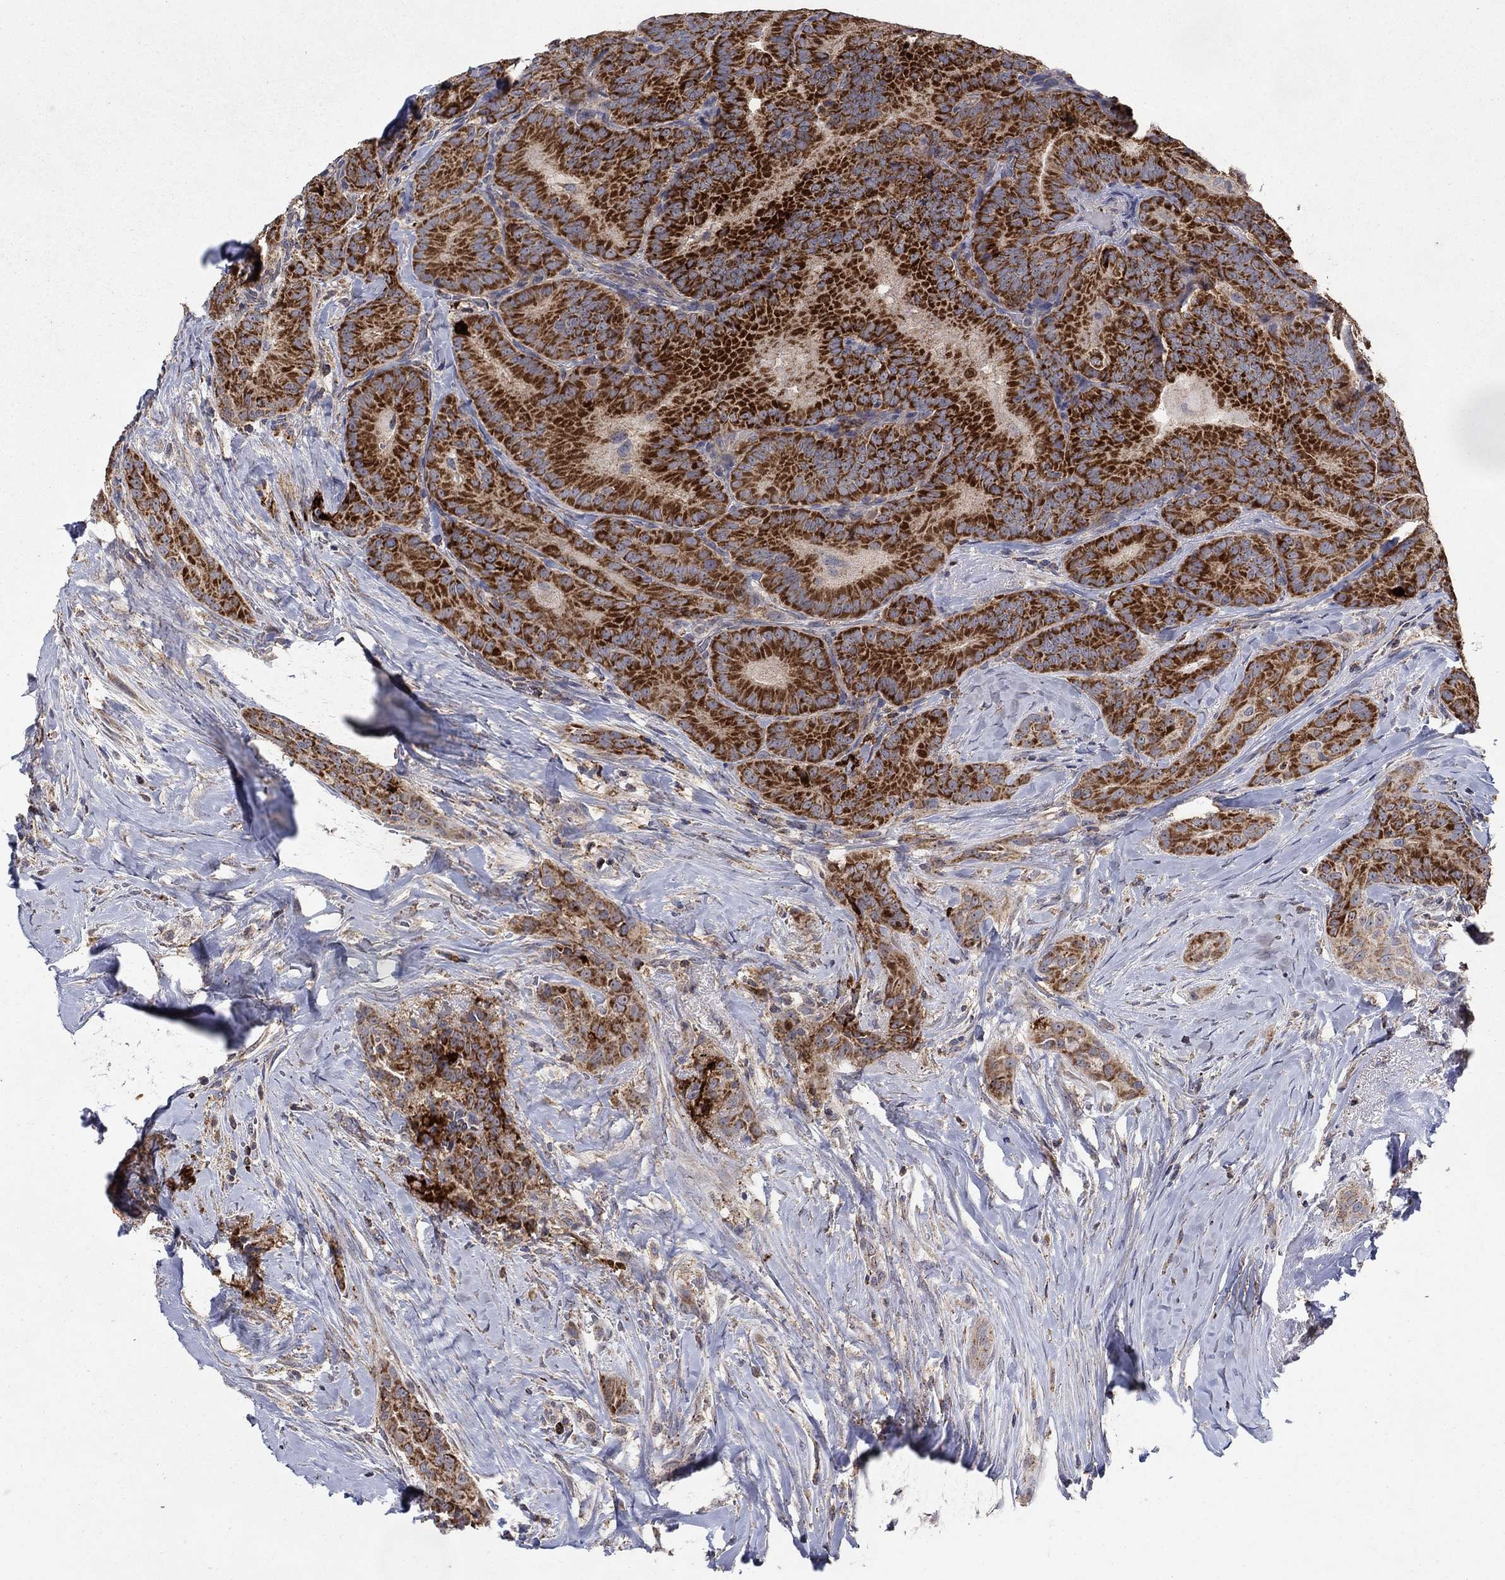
{"staining": {"intensity": "strong", "quantity": ">75%", "location": "cytoplasmic/membranous"}, "tissue": "thyroid cancer", "cell_type": "Tumor cells", "image_type": "cancer", "snomed": [{"axis": "morphology", "description": "Papillary adenocarcinoma, NOS"}, {"axis": "topography", "description": "Thyroid gland"}], "caption": "Strong cytoplasmic/membranous protein staining is appreciated in about >75% of tumor cells in papillary adenocarcinoma (thyroid).", "gene": "GPSM1", "patient": {"sex": "male", "age": 61}}